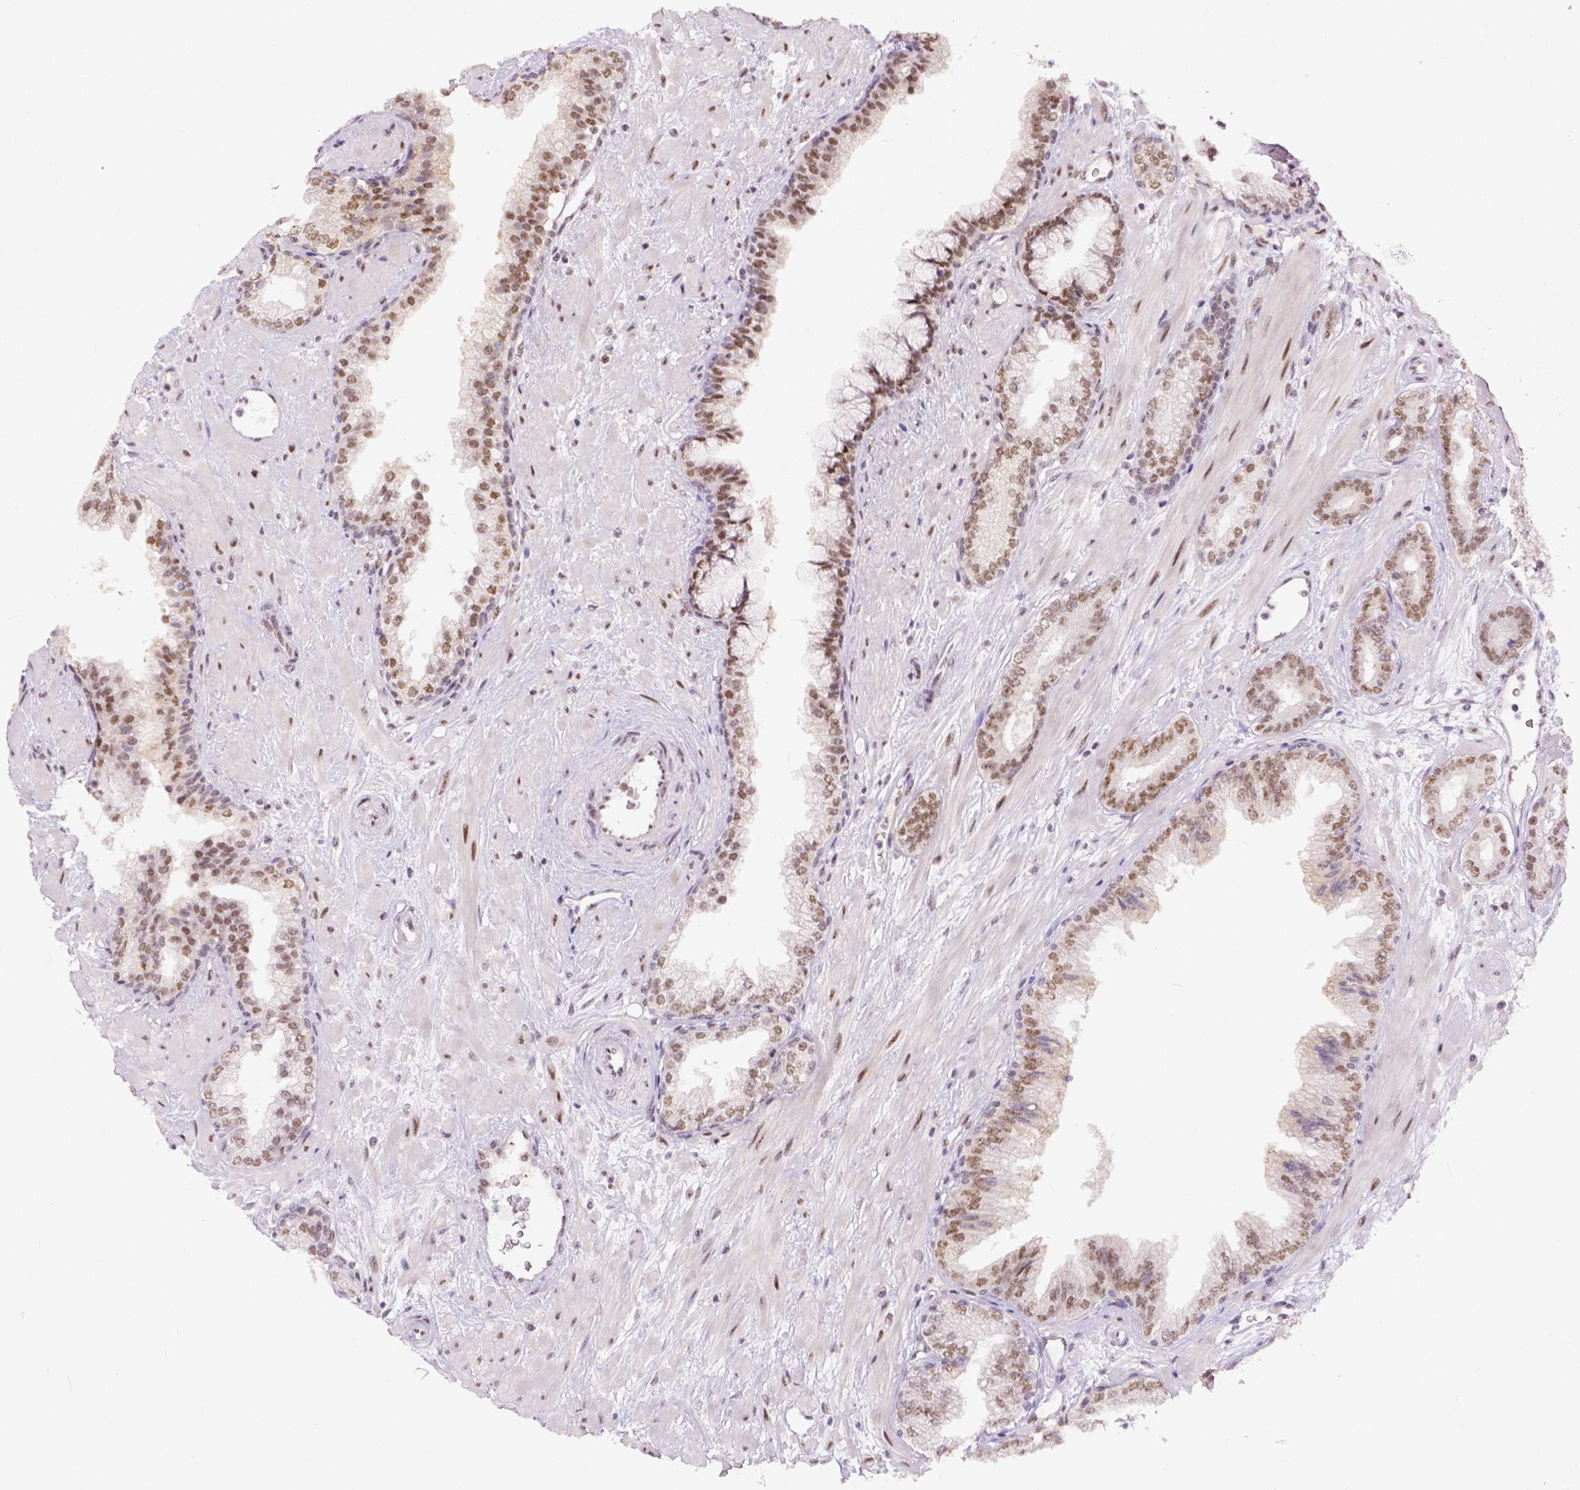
{"staining": {"intensity": "moderate", "quantity": ">75%", "location": "nuclear"}, "tissue": "prostate cancer", "cell_type": "Tumor cells", "image_type": "cancer", "snomed": [{"axis": "morphology", "description": "Adenocarcinoma, Low grade"}, {"axis": "topography", "description": "Prostate"}], "caption": "The histopathology image reveals staining of prostate cancer, revealing moderate nuclear protein expression (brown color) within tumor cells.", "gene": "ERCC1", "patient": {"sex": "male", "age": 61}}